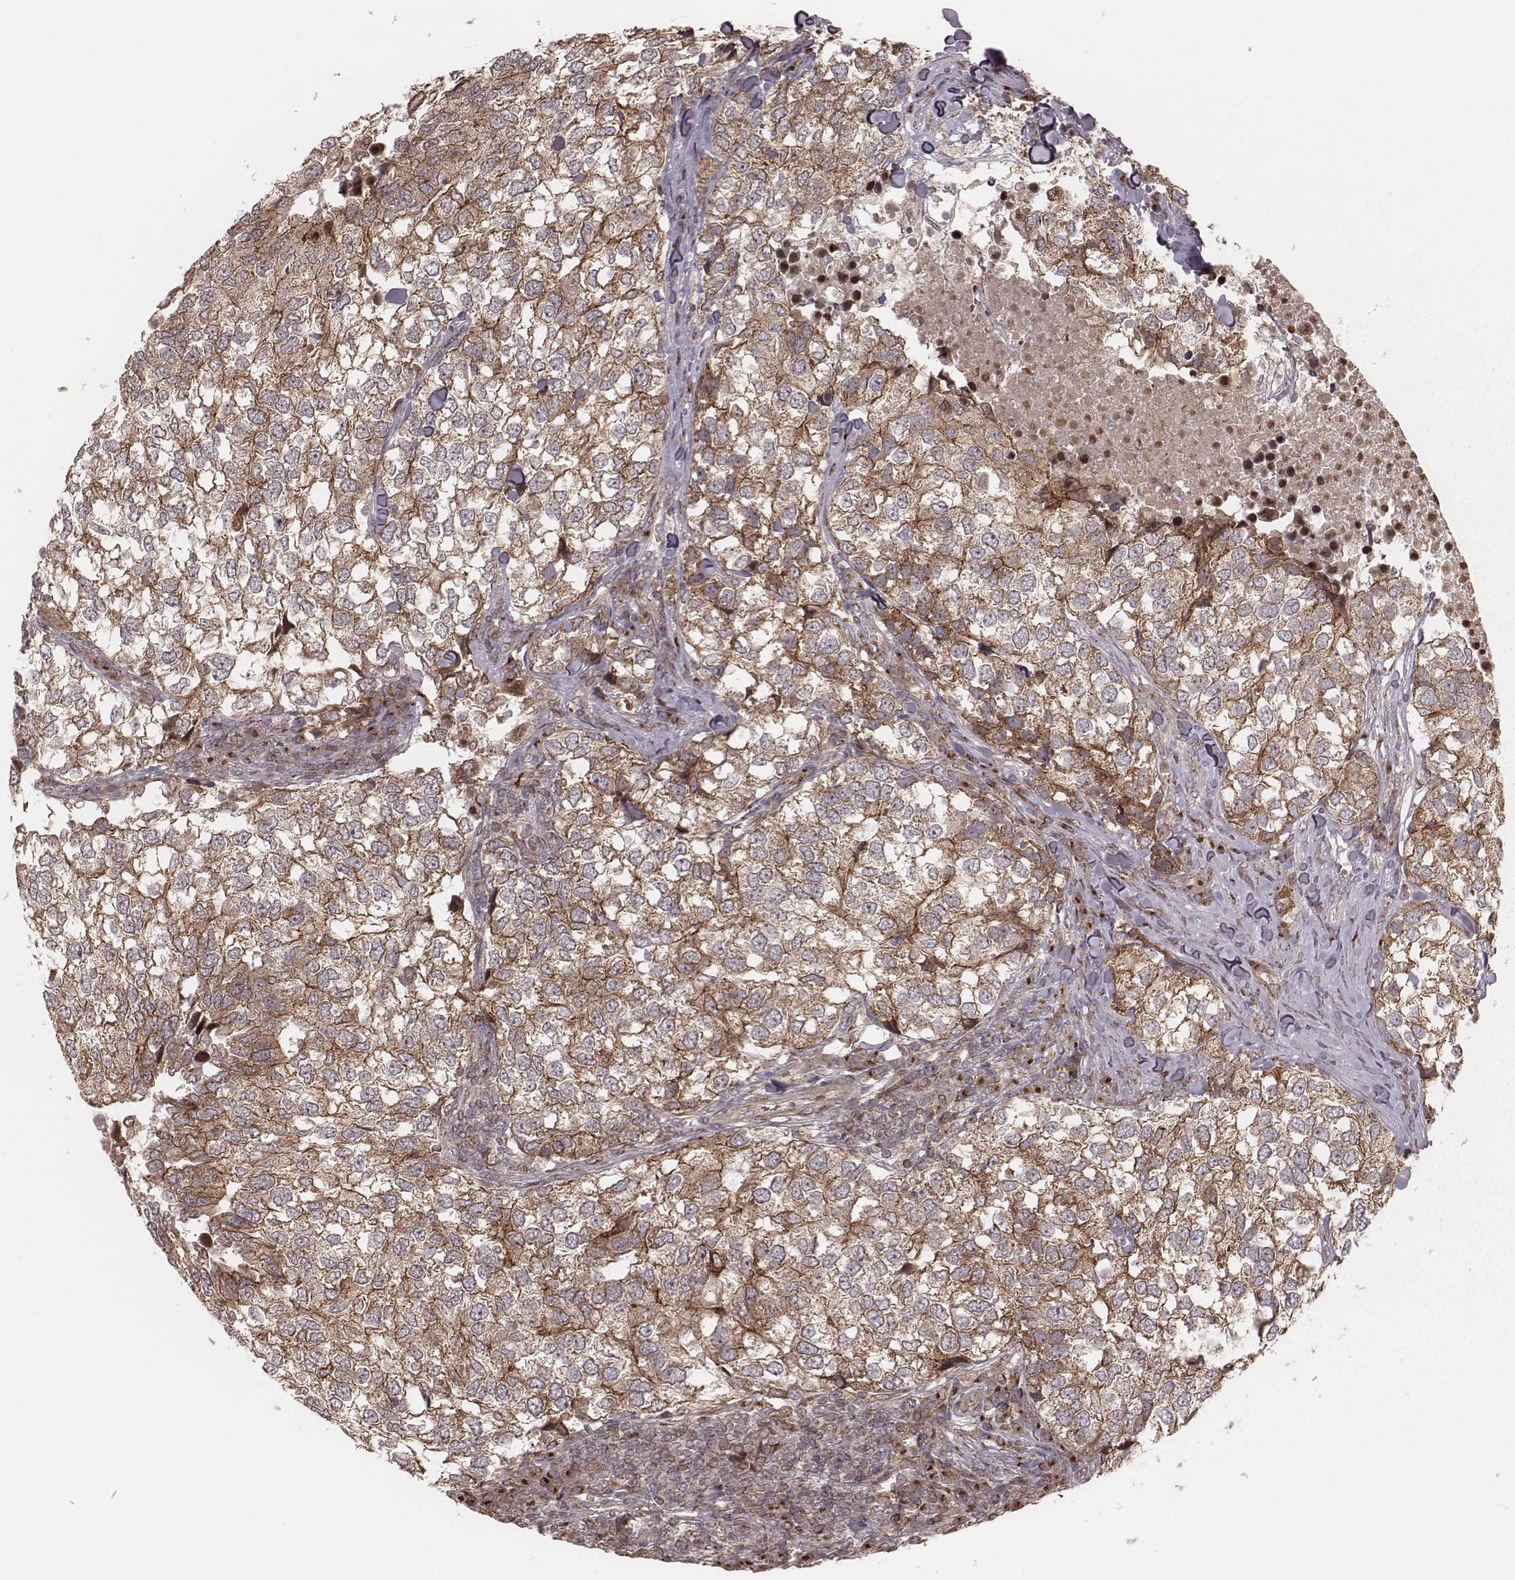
{"staining": {"intensity": "moderate", "quantity": ">75%", "location": "cytoplasmic/membranous"}, "tissue": "breast cancer", "cell_type": "Tumor cells", "image_type": "cancer", "snomed": [{"axis": "morphology", "description": "Duct carcinoma"}, {"axis": "topography", "description": "Breast"}], "caption": "Brown immunohistochemical staining in breast cancer displays moderate cytoplasmic/membranous positivity in approximately >75% of tumor cells. The staining is performed using DAB (3,3'-diaminobenzidine) brown chromogen to label protein expression. The nuclei are counter-stained blue using hematoxylin.", "gene": "MYO19", "patient": {"sex": "female", "age": 30}}